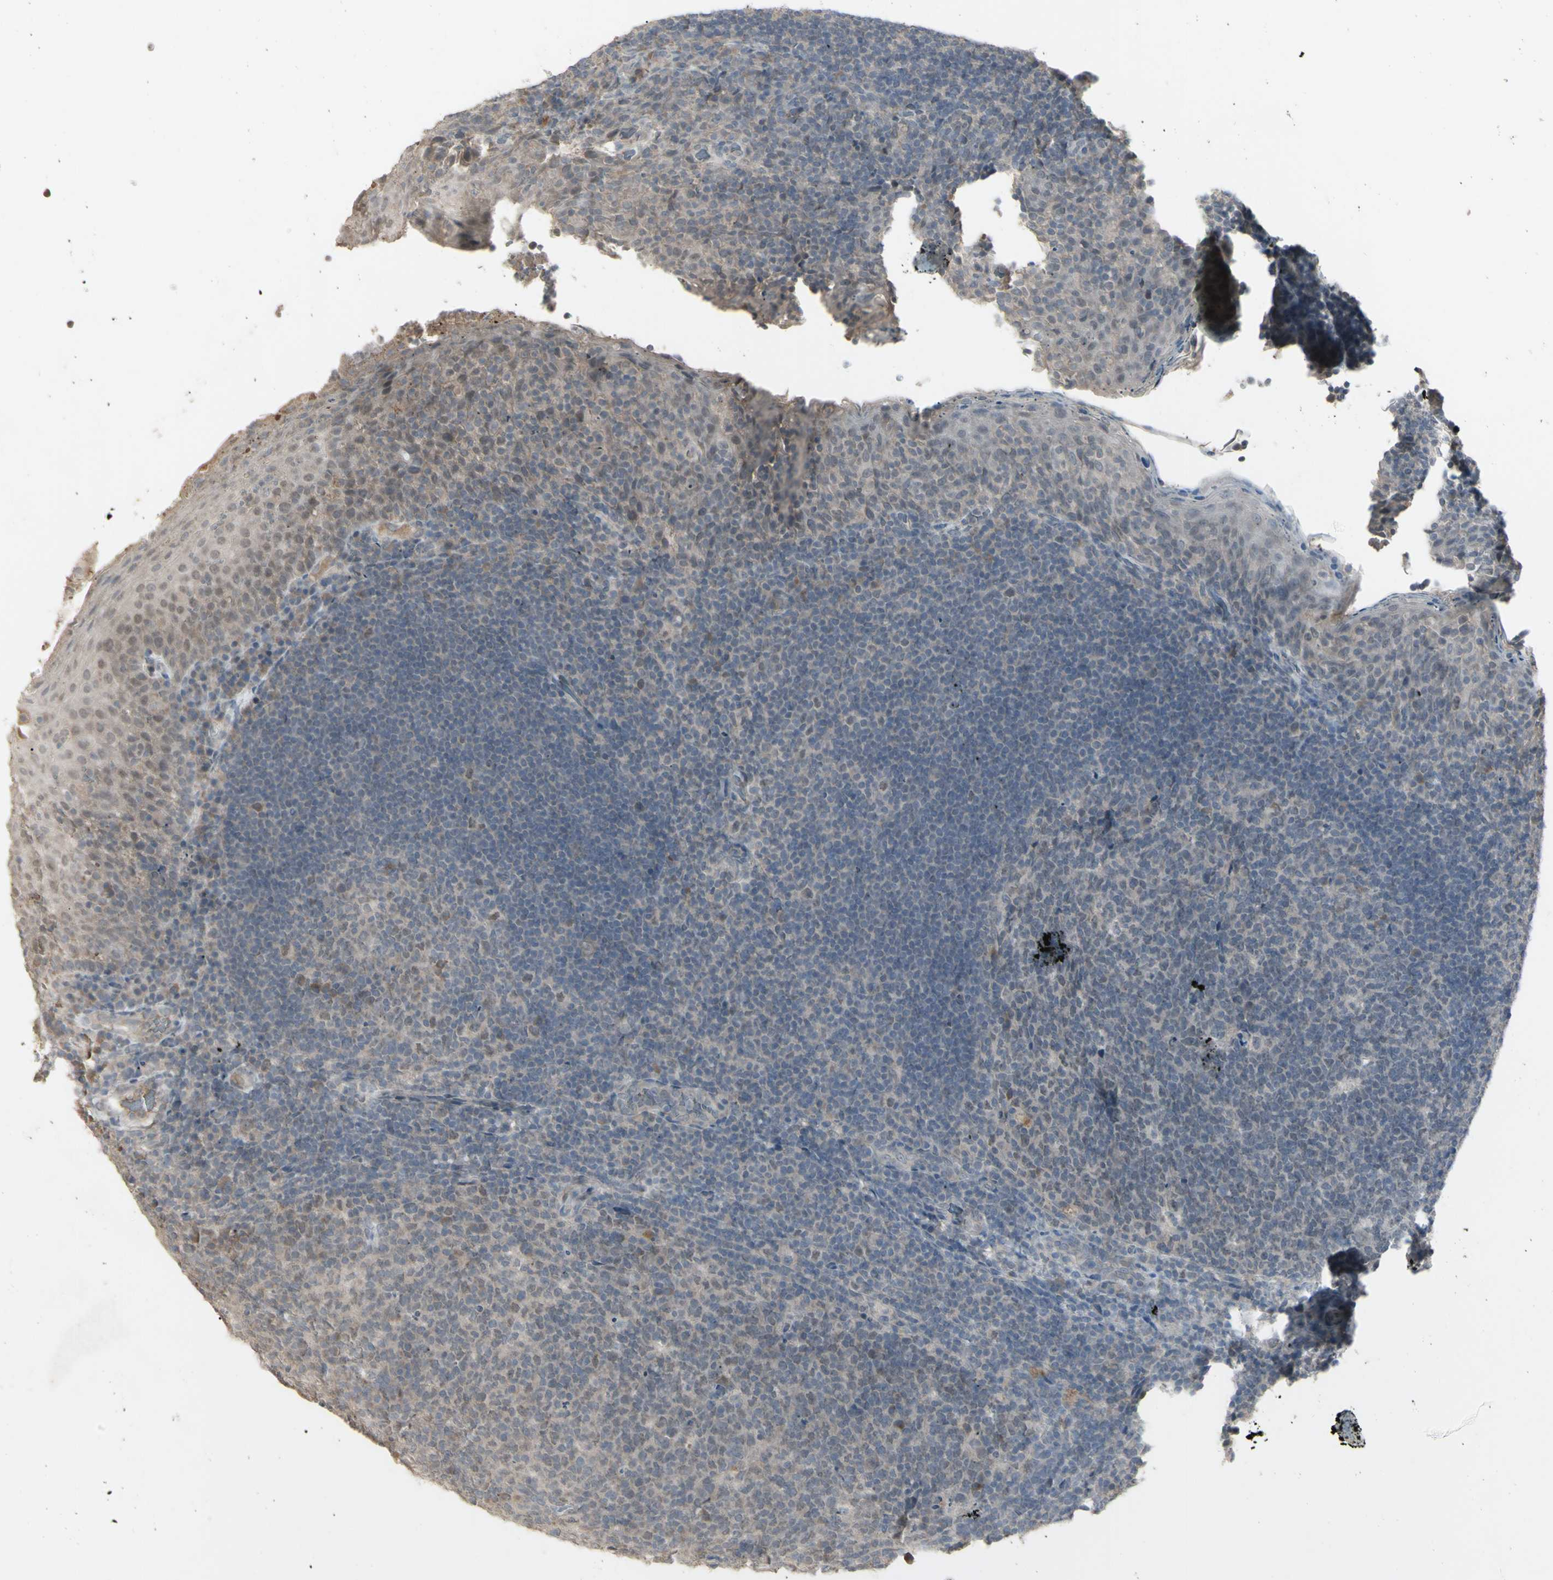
{"staining": {"intensity": "weak", "quantity": "25%-75%", "location": "cytoplasmic/membranous"}, "tissue": "tonsil", "cell_type": "Germinal center cells", "image_type": "normal", "snomed": [{"axis": "morphology", "description": "Normal tissue, NOS"}, {"axis": "topography", "description": "Tonsil"}], "caption": "The micrograph reveals a brown stain indicating the presence of a protein in the cytoplasmic/membranous of germinal center cells in tonsil. The protein of interest is stained brown, and the nuclei are stained in blue (DAB IHC with brightfield microscopy, high magnification).", "gene": "PIAS4", "patient": {"sex": "male", "age": 17}}